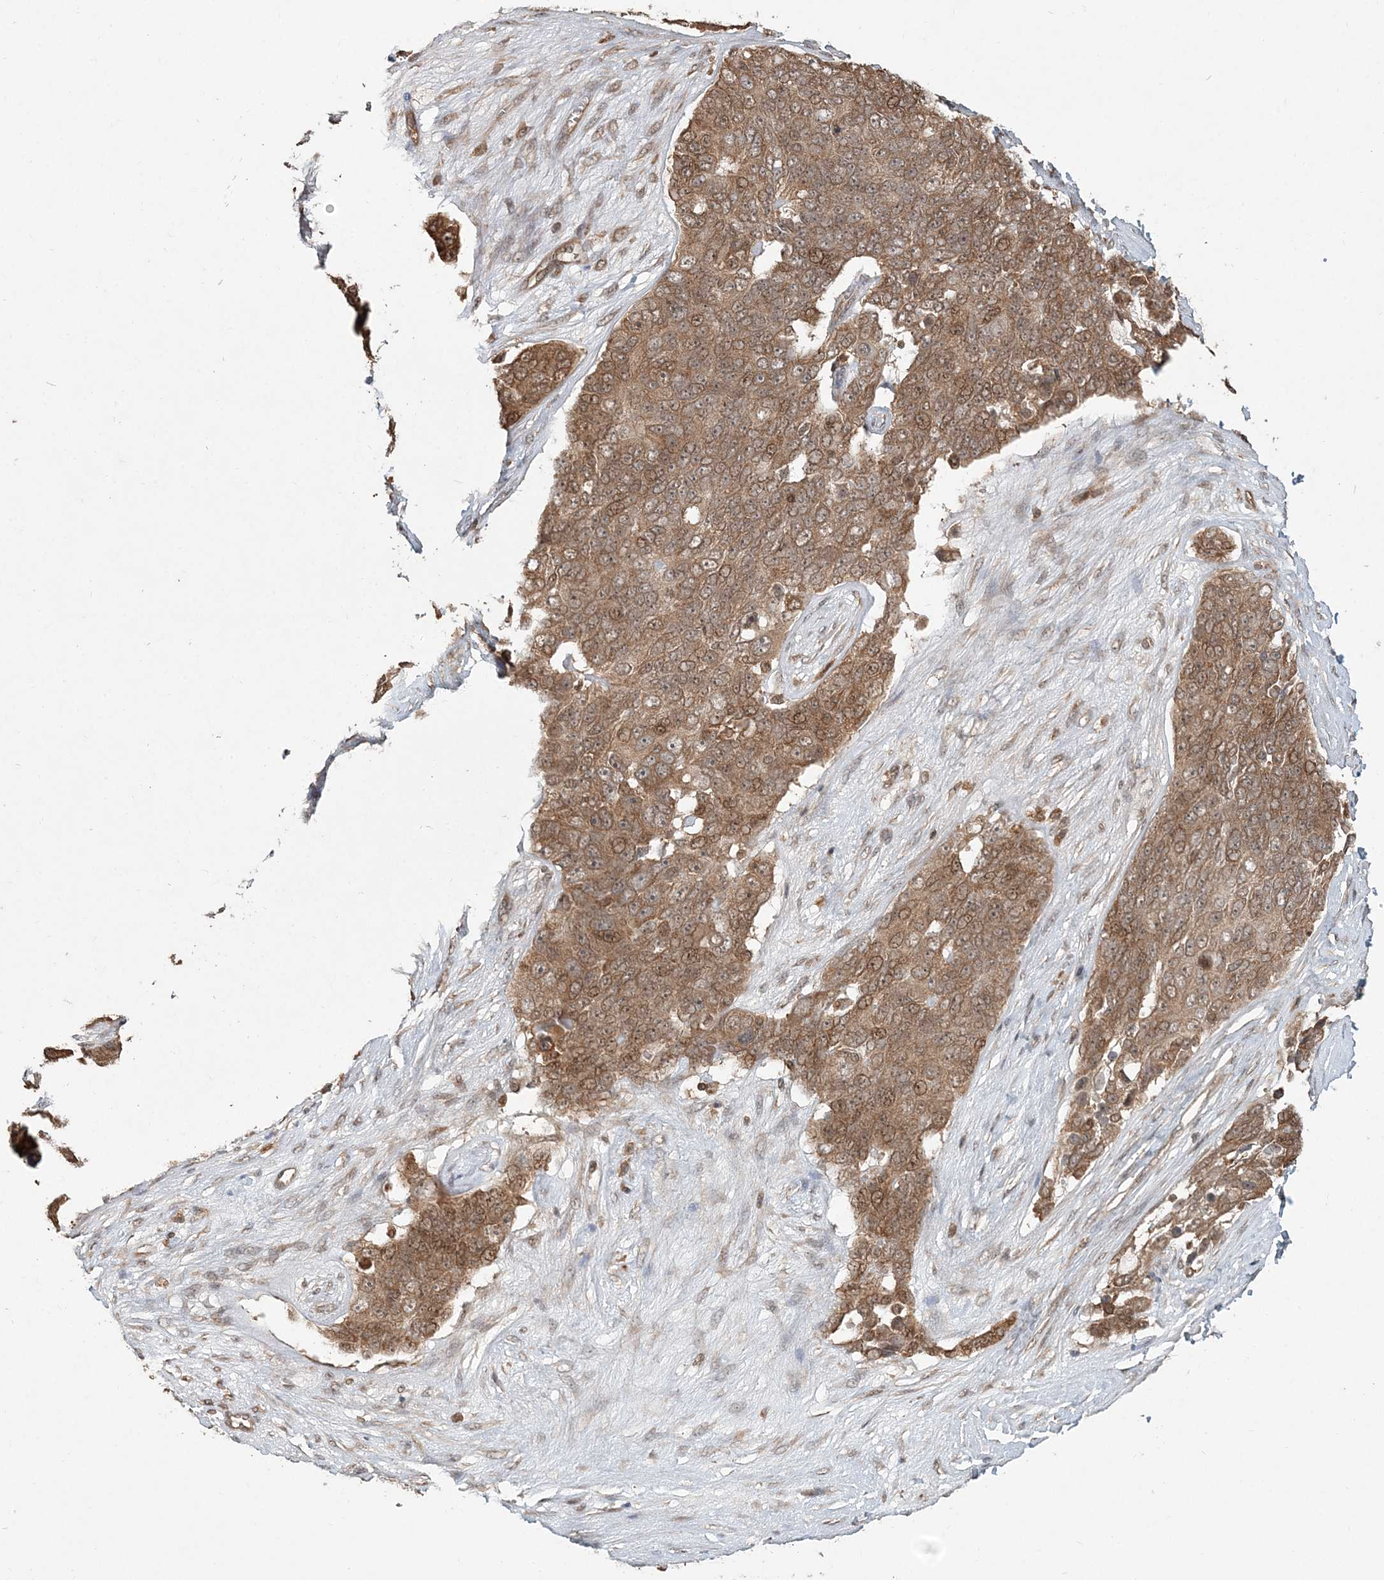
{"staining": {"intensity": "moderate", "quantity": ">75%", "location": "cytoplasmic/membranous,nuclear"}, "tissue": "ovarian cancer", "cell_type": "Tumor cells", "image_type": "cancer", "snomed": [{"axis": "morphology", "description": "Carcinoma, endometroid"}, {"axis": "topography", "description": "Ovary"}], "caption": "IHC histopathology image of human ovarian endometroid carcinoma stained for a protein (brown), which exhibits medium levels of moderate cytoplasmic/membranous and nuclear expression in approximately >75% of tumor cells.", "gene": "CAB39", "patient": {"sex": "female", "age": 51}}